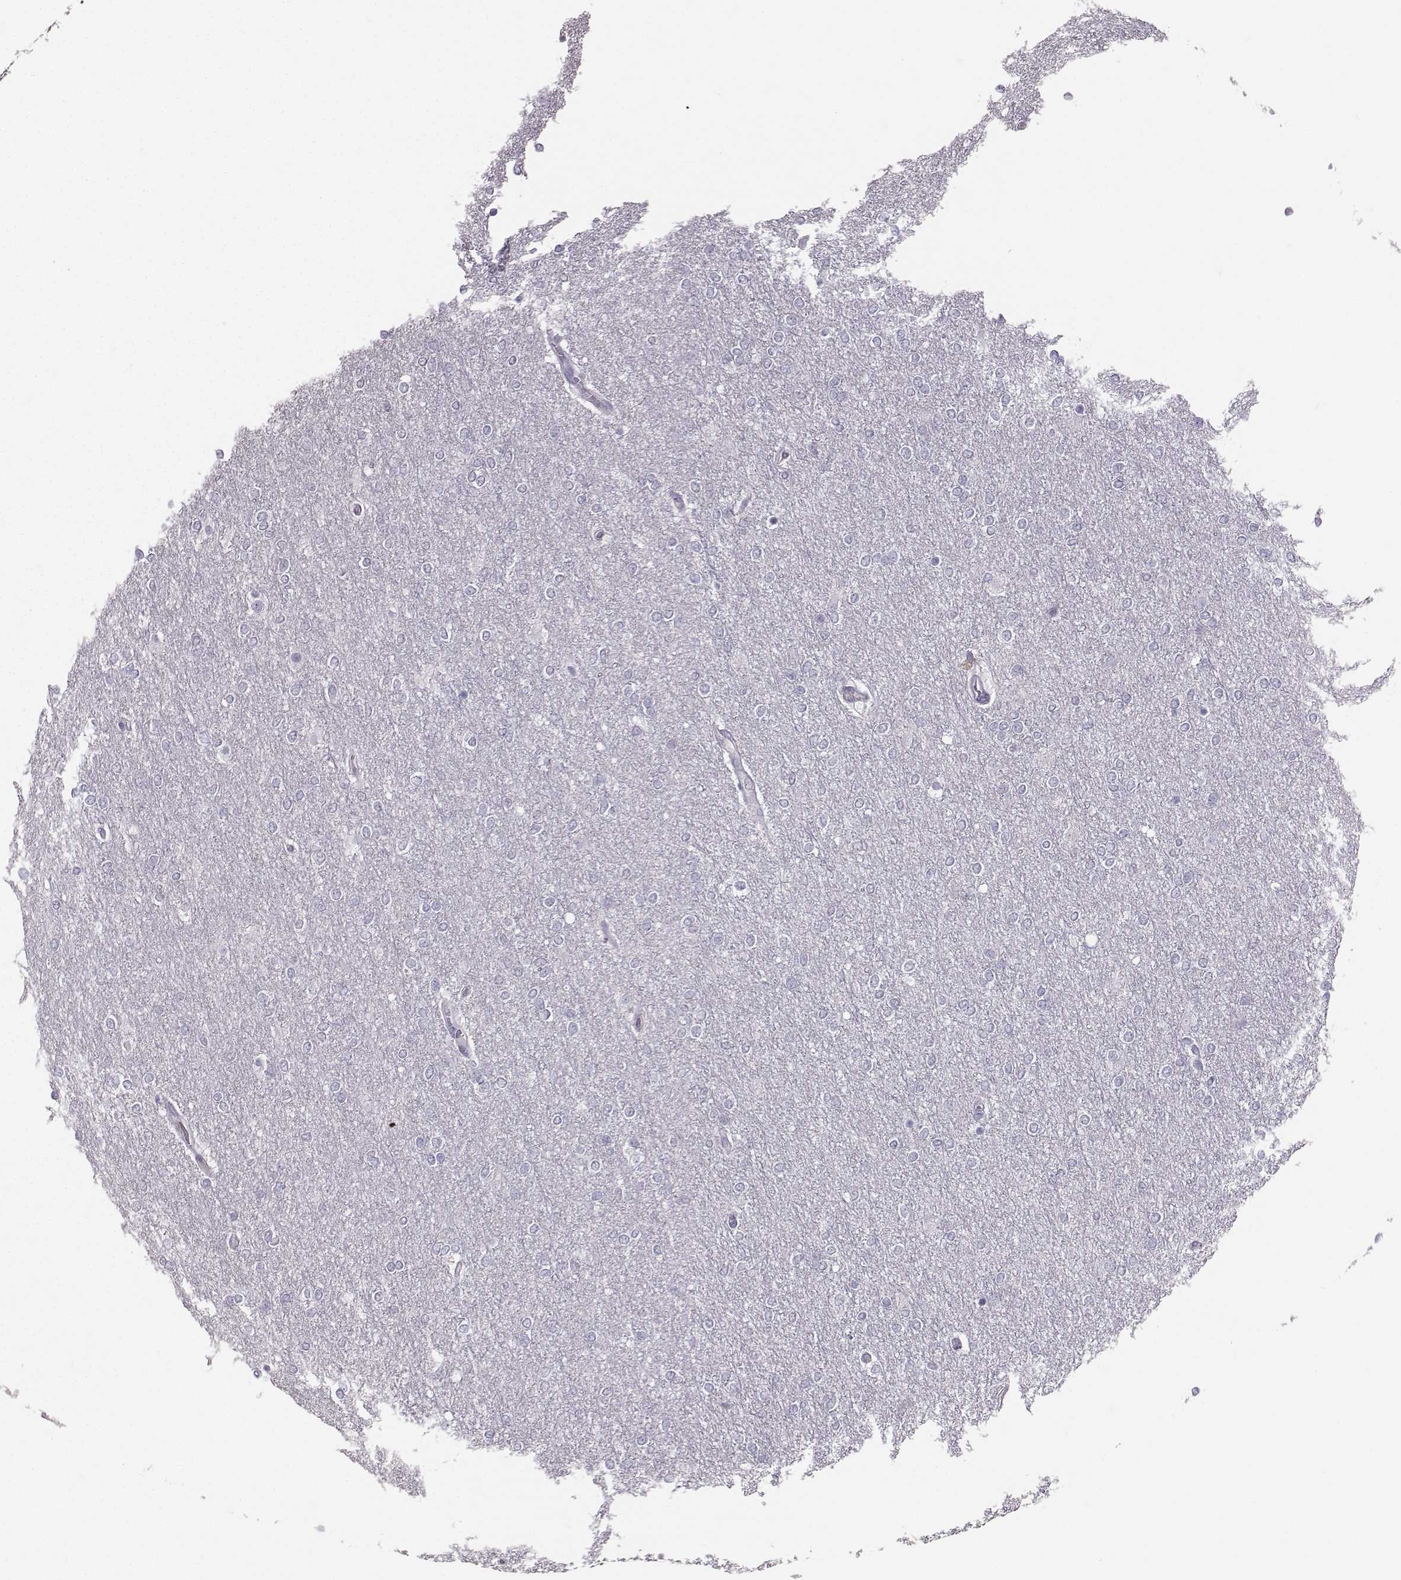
{"staining": {"intensity": "negative", "quantity": "none", "location": "none"}, "tissue": "glioma", "cell_type": "Tumor cells", "image_type": "cancer", "snomed": [{"axis": "morphology", "description": "Glioma, malignant, High grade"}, {"axis": "topography", "description": "Brain"}], "caption": "Glioma stained for a protein using IHC demonstrates no staining tumor cells.", "gene": "PKP2", "patient": {"sex": "female", "age": 61}}